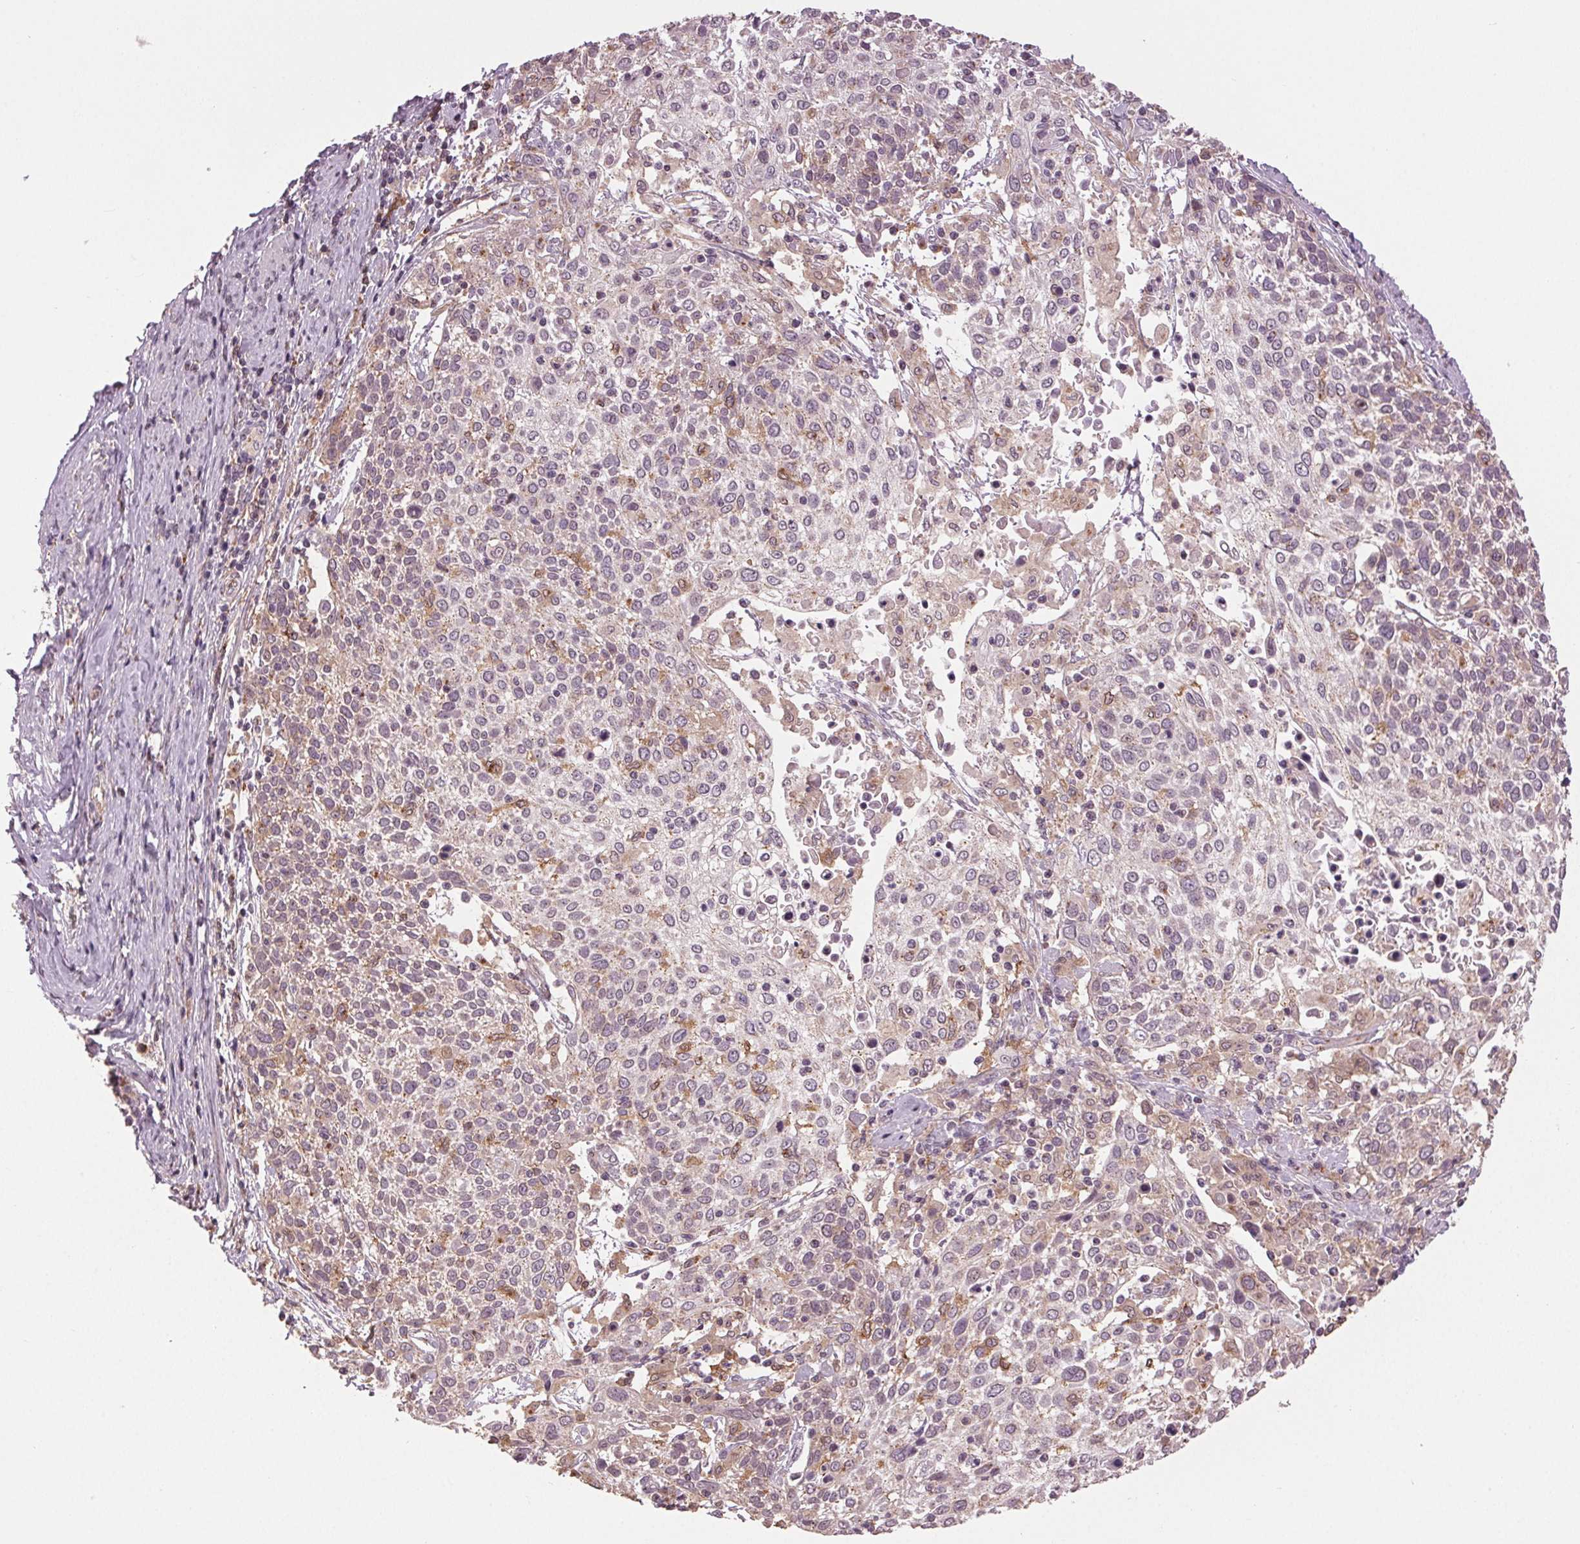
{"staining": {"intensity": "weak", "quantity": ">75%", "location": "cytoplasmic/membranous"}, "tissue": "cervical cancer", "cell_type": "Tumor cells", "image_type": "cancer", "snomed": [{"axis": "morphology", "description": "Squamous cell carcinoma, NOS"}, {"axis": "topography", "description": "Cervix"}], "caption": "Immunohistochemistry staining of cervical cancer, which reveals low levels of weak cytoplasmic/membranous expression in about >75% of tumor cells indicating weak cytoplasmic/membranous protein staining. The staining was performed using DAB (3,3'-diaminobenzidine) (brown) for protein detection and nuclei were counterstained in hematoxylin (blue).", "gene": "BSDC1", "patient": {"sex": "female", "age": 61}}